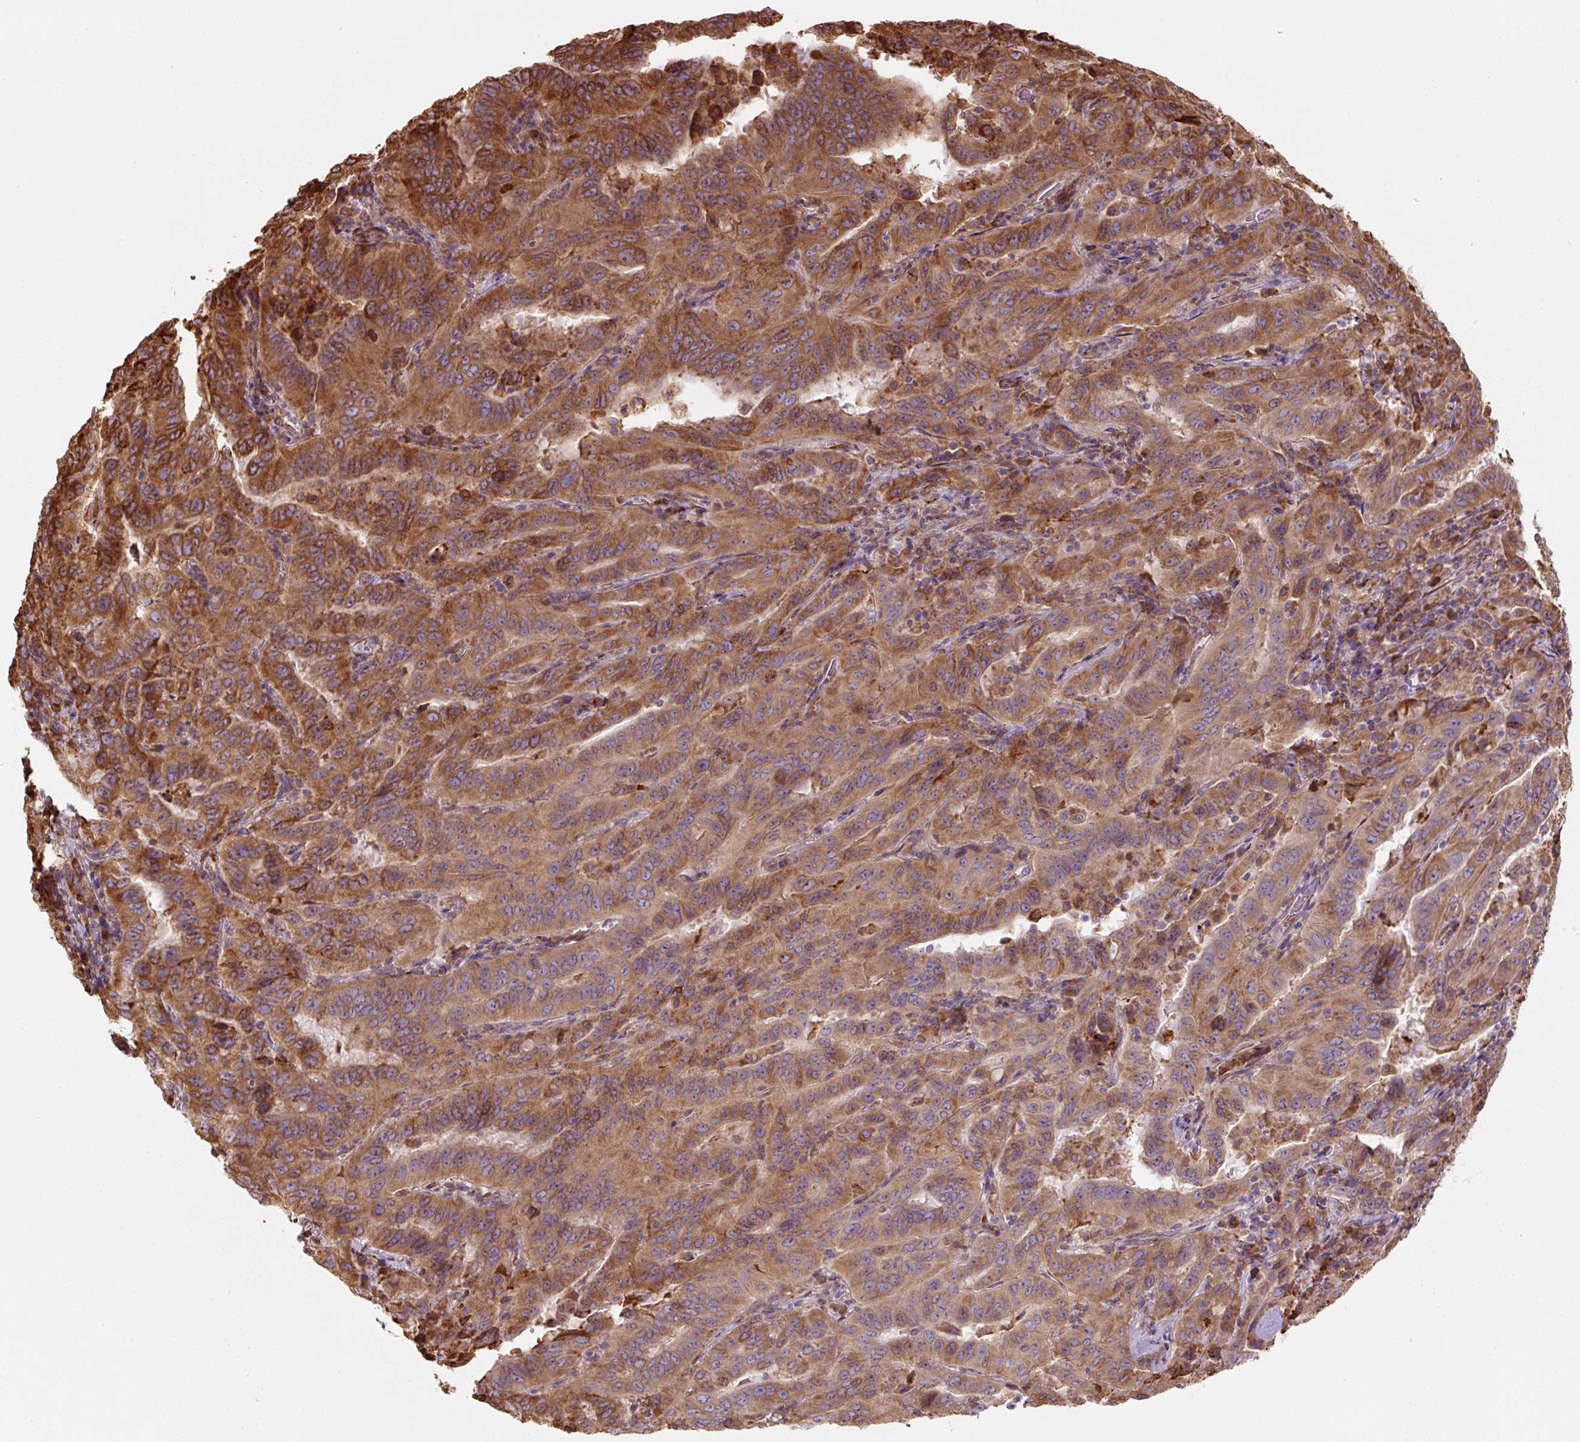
{"staining": {"intensity": "moderate", "quantity": ">75%", "location": "cytoplasmic/membranous"}, "tissue": "pancreatic cancer", "cell_type": "Tumor cells", "image_type": "cancer", "snomed": [{"axis": "morphology", "description": "Adenocarcinoma, NOS"}, {"axis": "topography", "description": "Pancreas"}], "caption": "Brown immunohistochemical staining in adenocarcinoma (pancreatic) reveals moderate cytoplasmic/membranous positivity in about >75% of tumor cells.", "gene": "PRKCSH", "patient": {"sex": "male", "age": 63}}